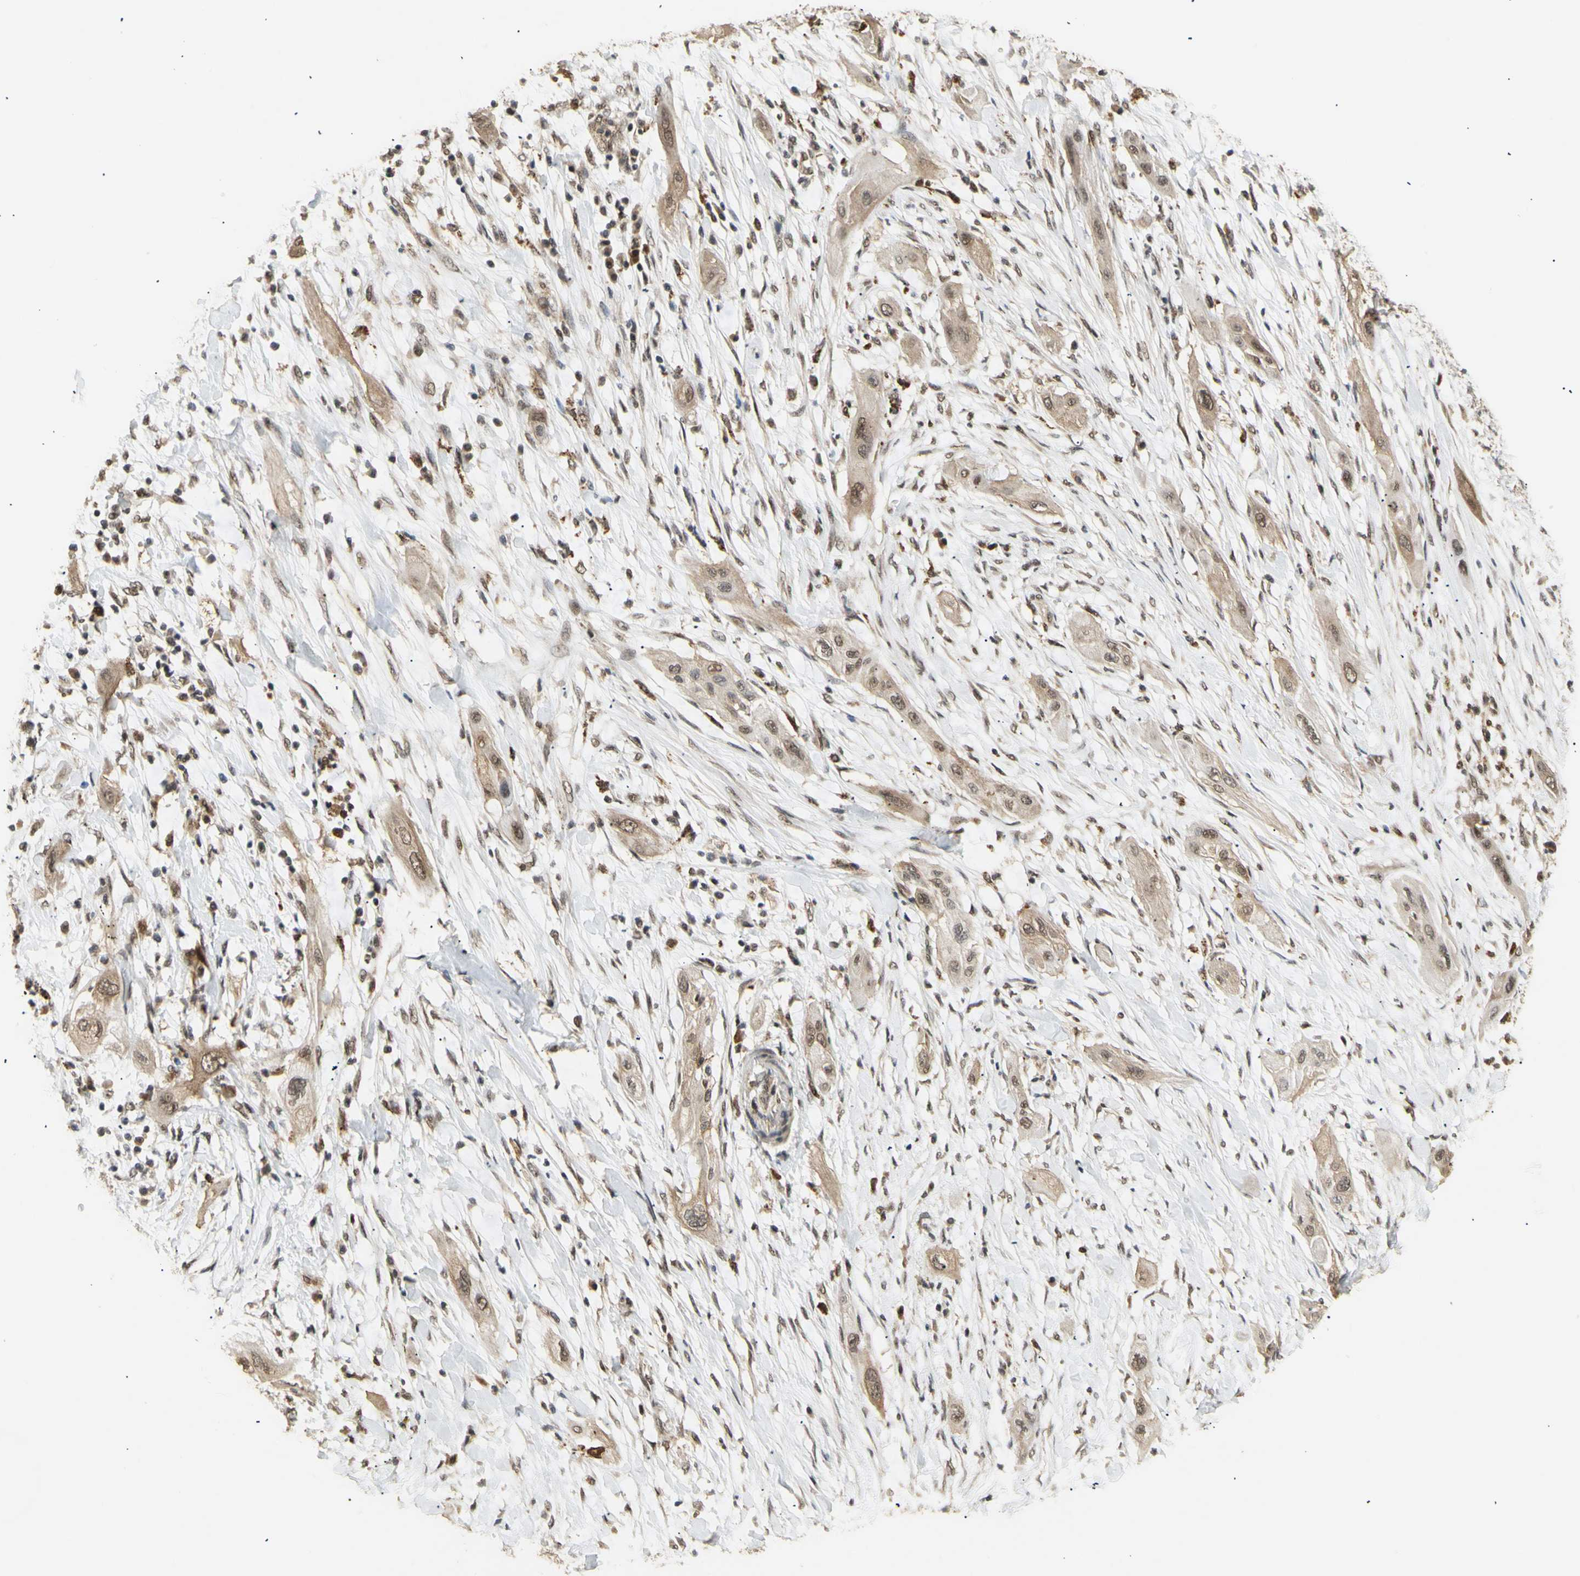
{"staining": {"intensity": "weak", "quantity": ">75%", "location": "cytoplasmic/membranous,nuclear"}, "tissue": "lung cancer", "cell_type": "Tumor cells", "image_type": "cancer", "snomed": [{"axis": "morphology", "description": "Squamous cell carcinoma, NOS"}, {"axis": "topography", "description": "Lung"}], "caption": "About >75% of tumor cells in lung cancer (squamous cell carcinoma) show weak cytoplasmic/membranous and nuclear protein expression as visualized by brown immunohistochemical staining.", "gene": "GTF2E2", "patient": {"sex": "female", "age": 47}}